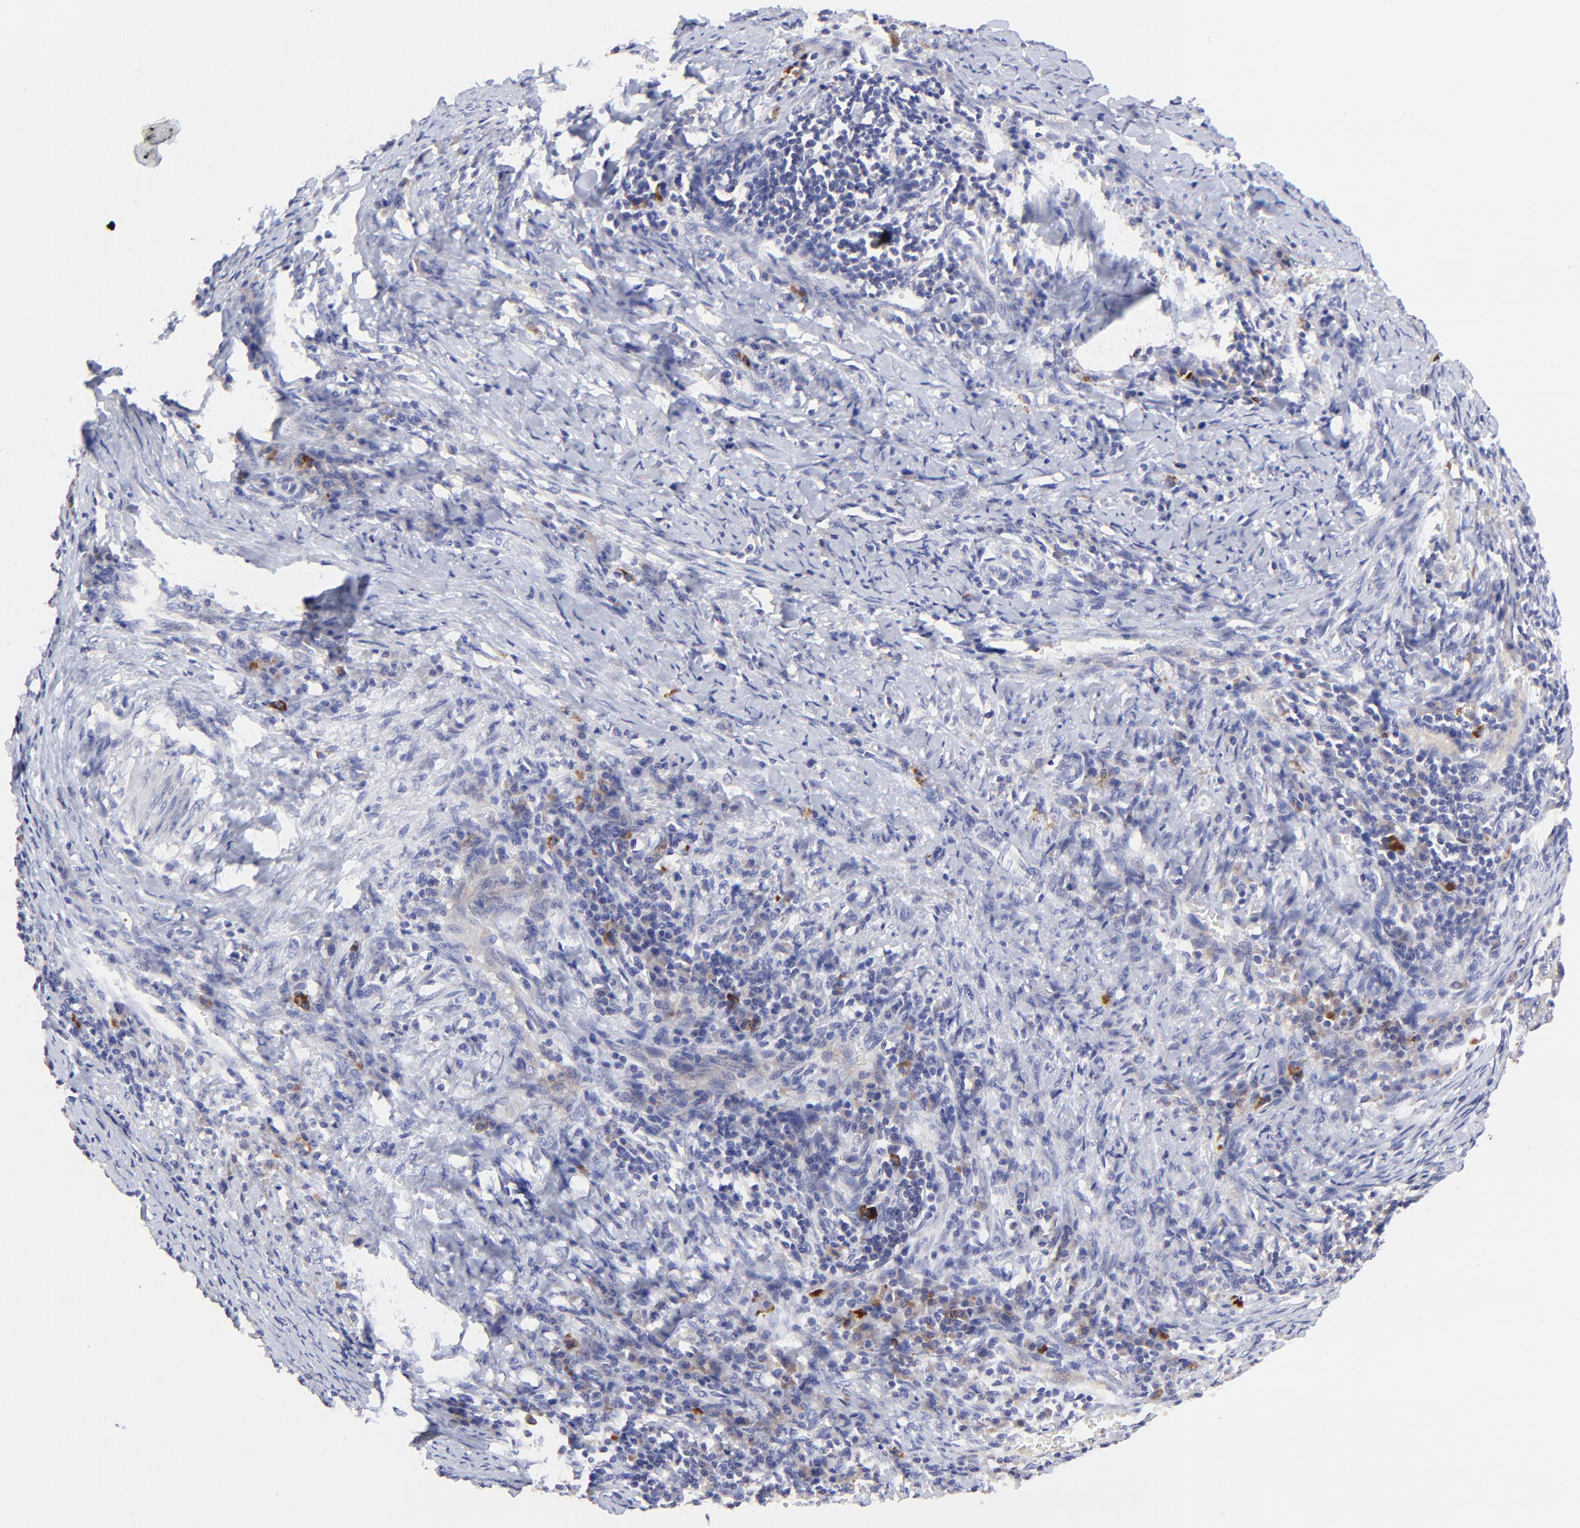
{"staining": {"intensity": "negative", "quantity": "none", "location": "none"}, "tissue": "cervical cancer", "cell_type": "Tumor cells", "image_type": "cancer", "snomed": [{"axis": "morphology", "description": "Squamous cell carcinoma, NOS"}, {"axis": "topography", "description": "Cervix"}], "caption": "Photomicrograph shows no protein staining in tumor cells of cervical cancer tissue.", "gene": "LHFPL1", "patient": {"sex": "female", "age": 54}}